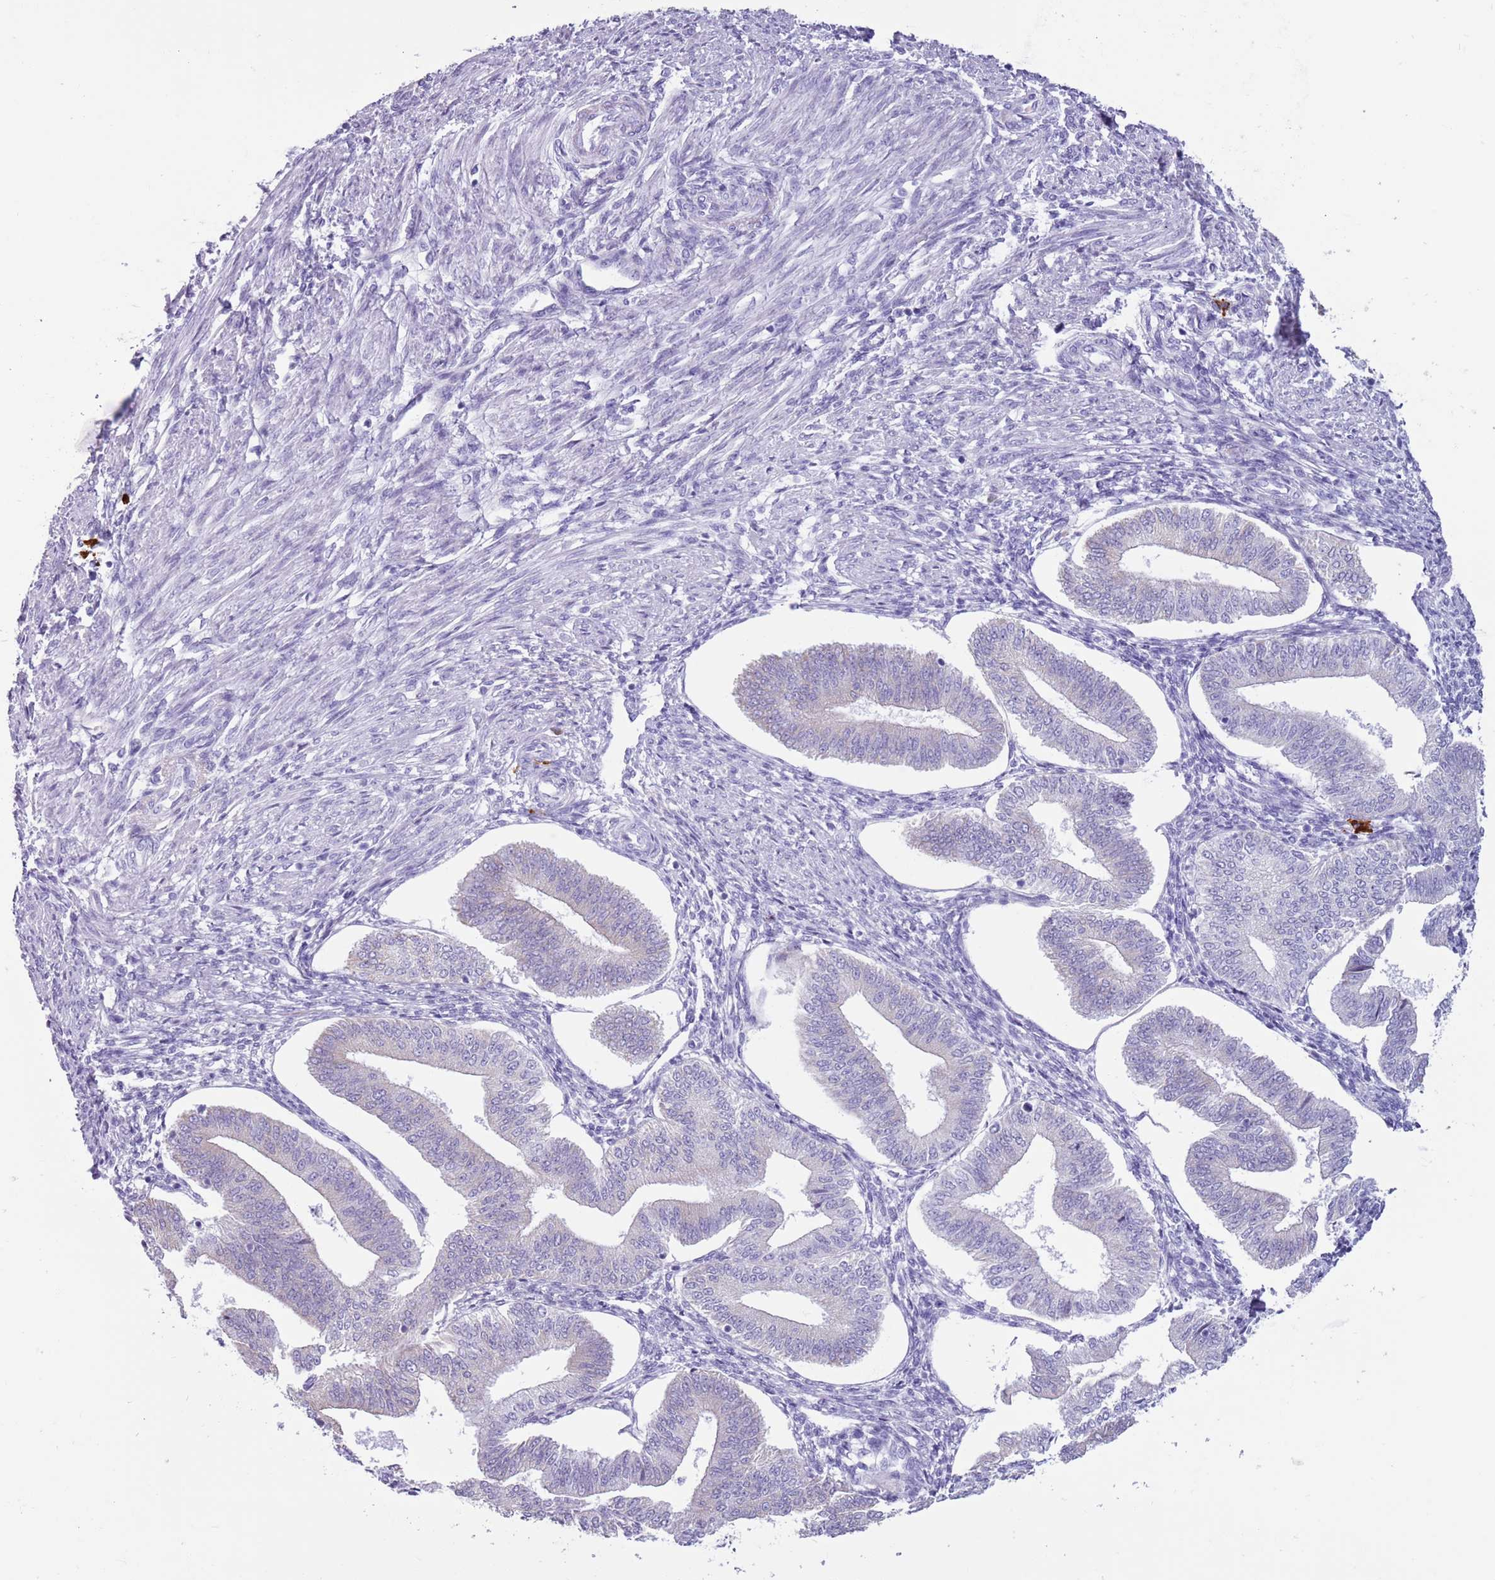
{"staining": {"intensity": "negative", "quantity": "none", "location": "none"}, "tissue": "endometrium", "cell_type": "Cells in endometrial stroma", "image_type": "normal", "snomed": [{"axis": "morphology", "description": "Normal tissue, NOS"}, {"axis": "topography", "description": "Endometrium"}], "caption": "DAB immunohistochemical staining of unremarkable endometrium reveals no significant positivity in cells in endometrial stroma. (Brightfield microscopy of DAB (3,3'-diaminobenzidine) immunohistochemistry at high magnification).", "gene": "ENSG00000263020", "patient": {"sex": "female", "age": 34}}